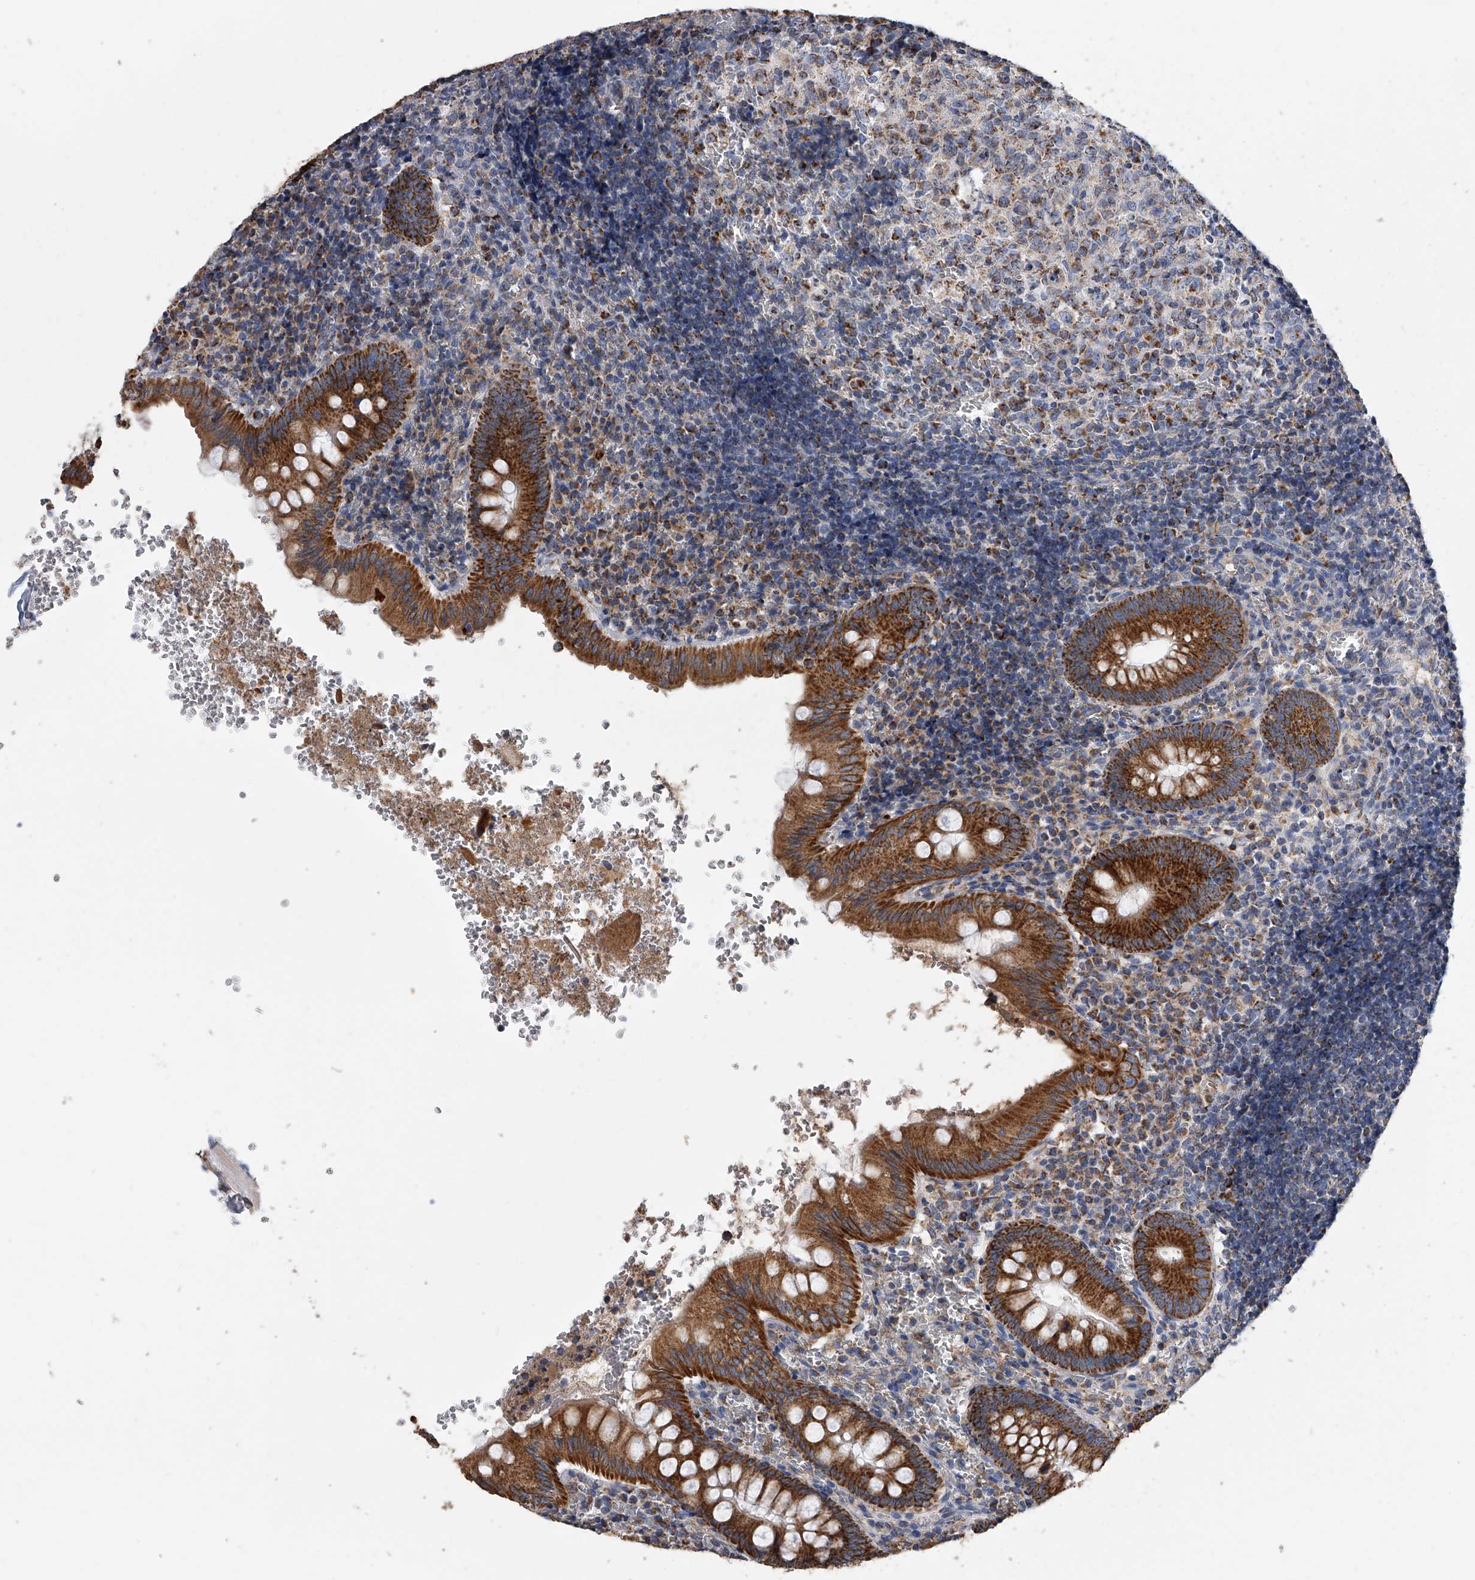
{"staining": {"intensity": "strong", "quantity": ">75%", "location": "cytoplasmic/membranous"}, "tissue": "appendix", "cell_type": "Glandular cells", "image_type": "normal", "snomed": [{"axis": "morphology", "description": "Normal tissue, NOS"}, {"axis": "topography", "description": "Appendix"}], "caption": "Immunohistochemistry (IHC) staining of benign appendix, which shows high levels of strong cytoplasmic/membranous positivity in about >75% of glandular cells indicating strong cytoplasmic/membranous protein expression. The staining was performed using DAB (brown) for protein detection and nuclei were counterstained in hematoxylin (blue).", "gene": "MRPL28", "patient": {"sex": "male", "age": 8}}